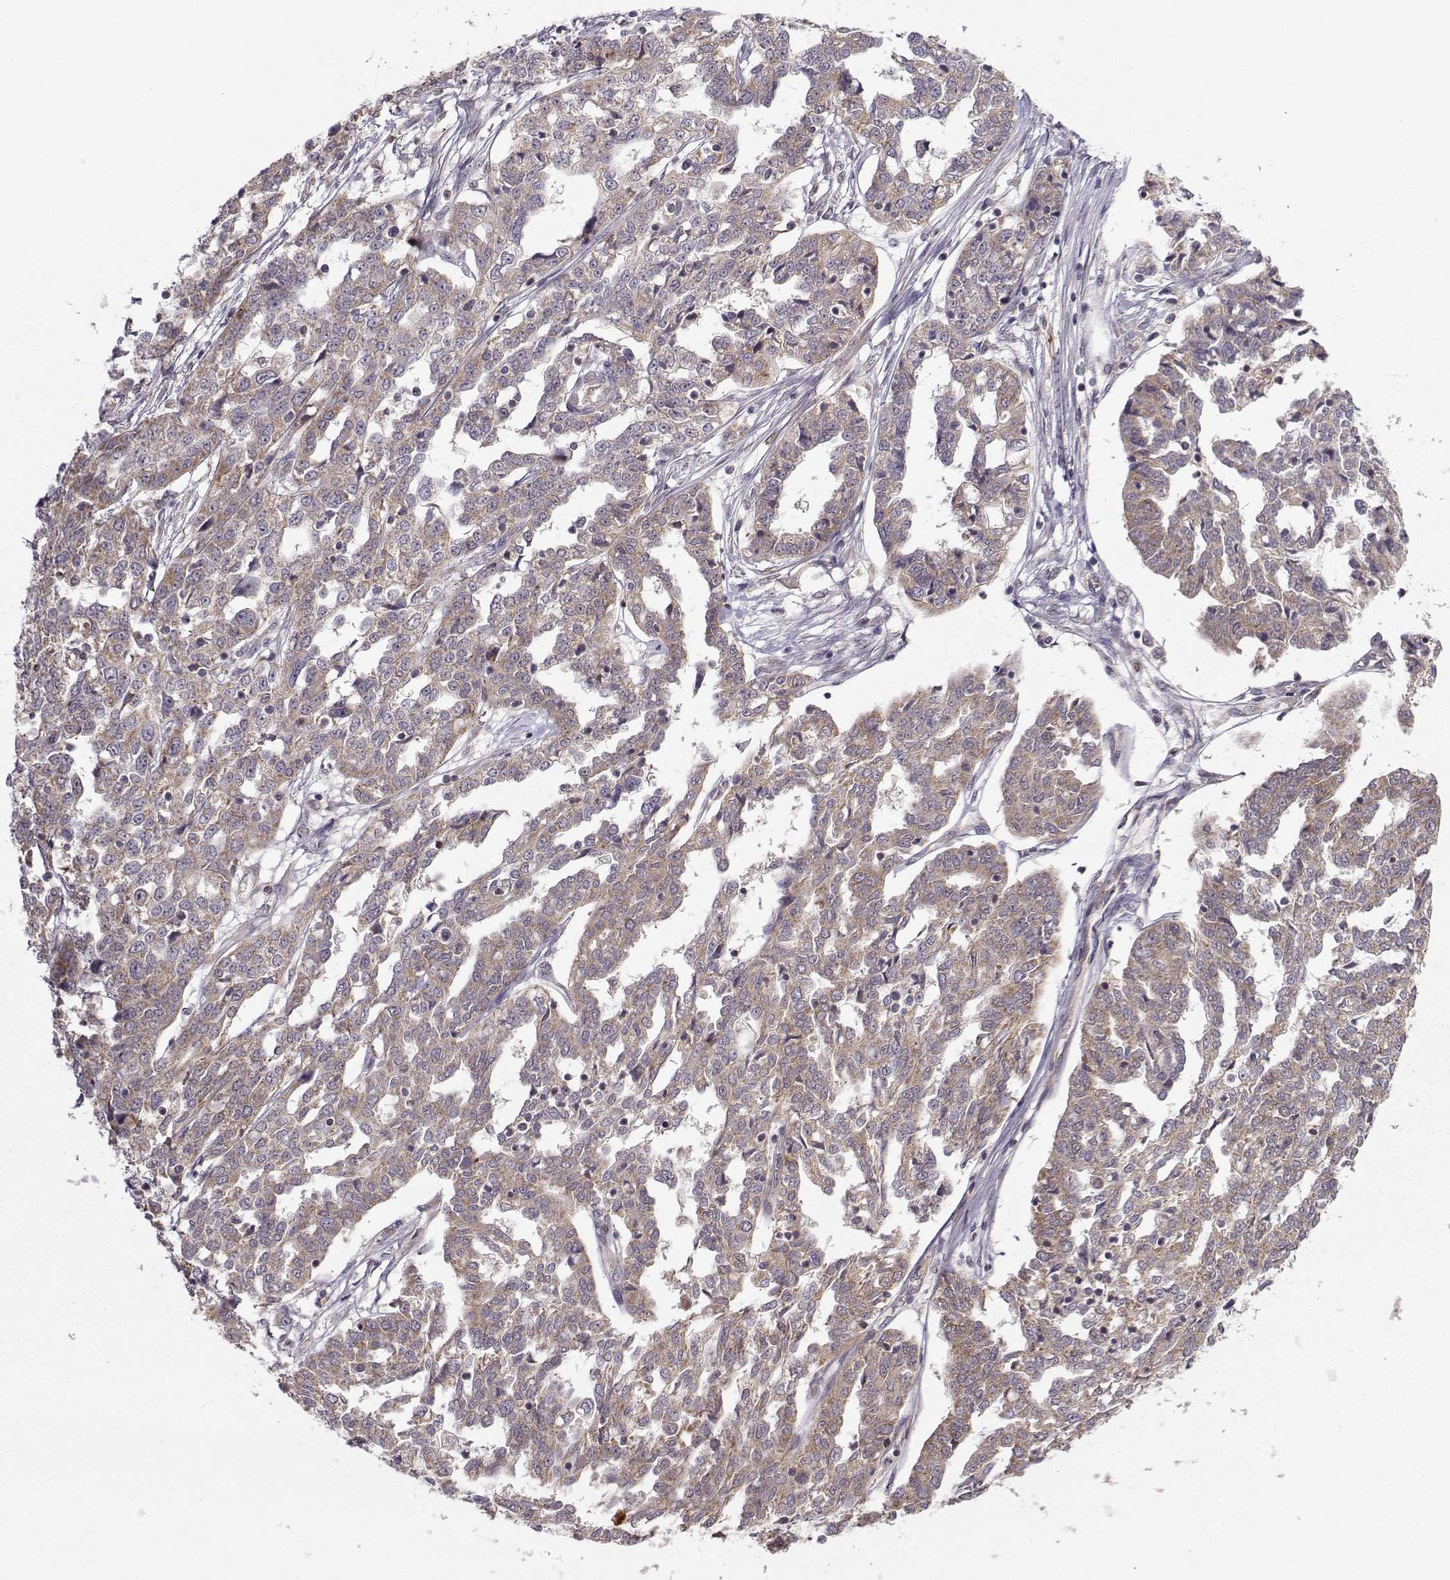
{"staining": {"intensity": "weak", "quantity": ">75%", "location": "cytoplasmic/membranous"}, "tissue": "ovarian cancer", "cell_type": "Tumor cells", "image_type": "cancer", "snomed": [{"axis": "morphology", "description": "Cystadenocarcinoma, serous, NOS"}, {"axis": "topography", "description": "Ovary"}], "caption": "This histopathology image shows ovarian cancer (serous cystadenocarcinoma) stained with IHC to label a protein in brown. The cytoplasmic/membranous of tumor cells show weak positivity for the protein. Nuclei are counter-stained blue.", "gene": "NECAB3", "patient": {"sex": "female", "age": 67}}